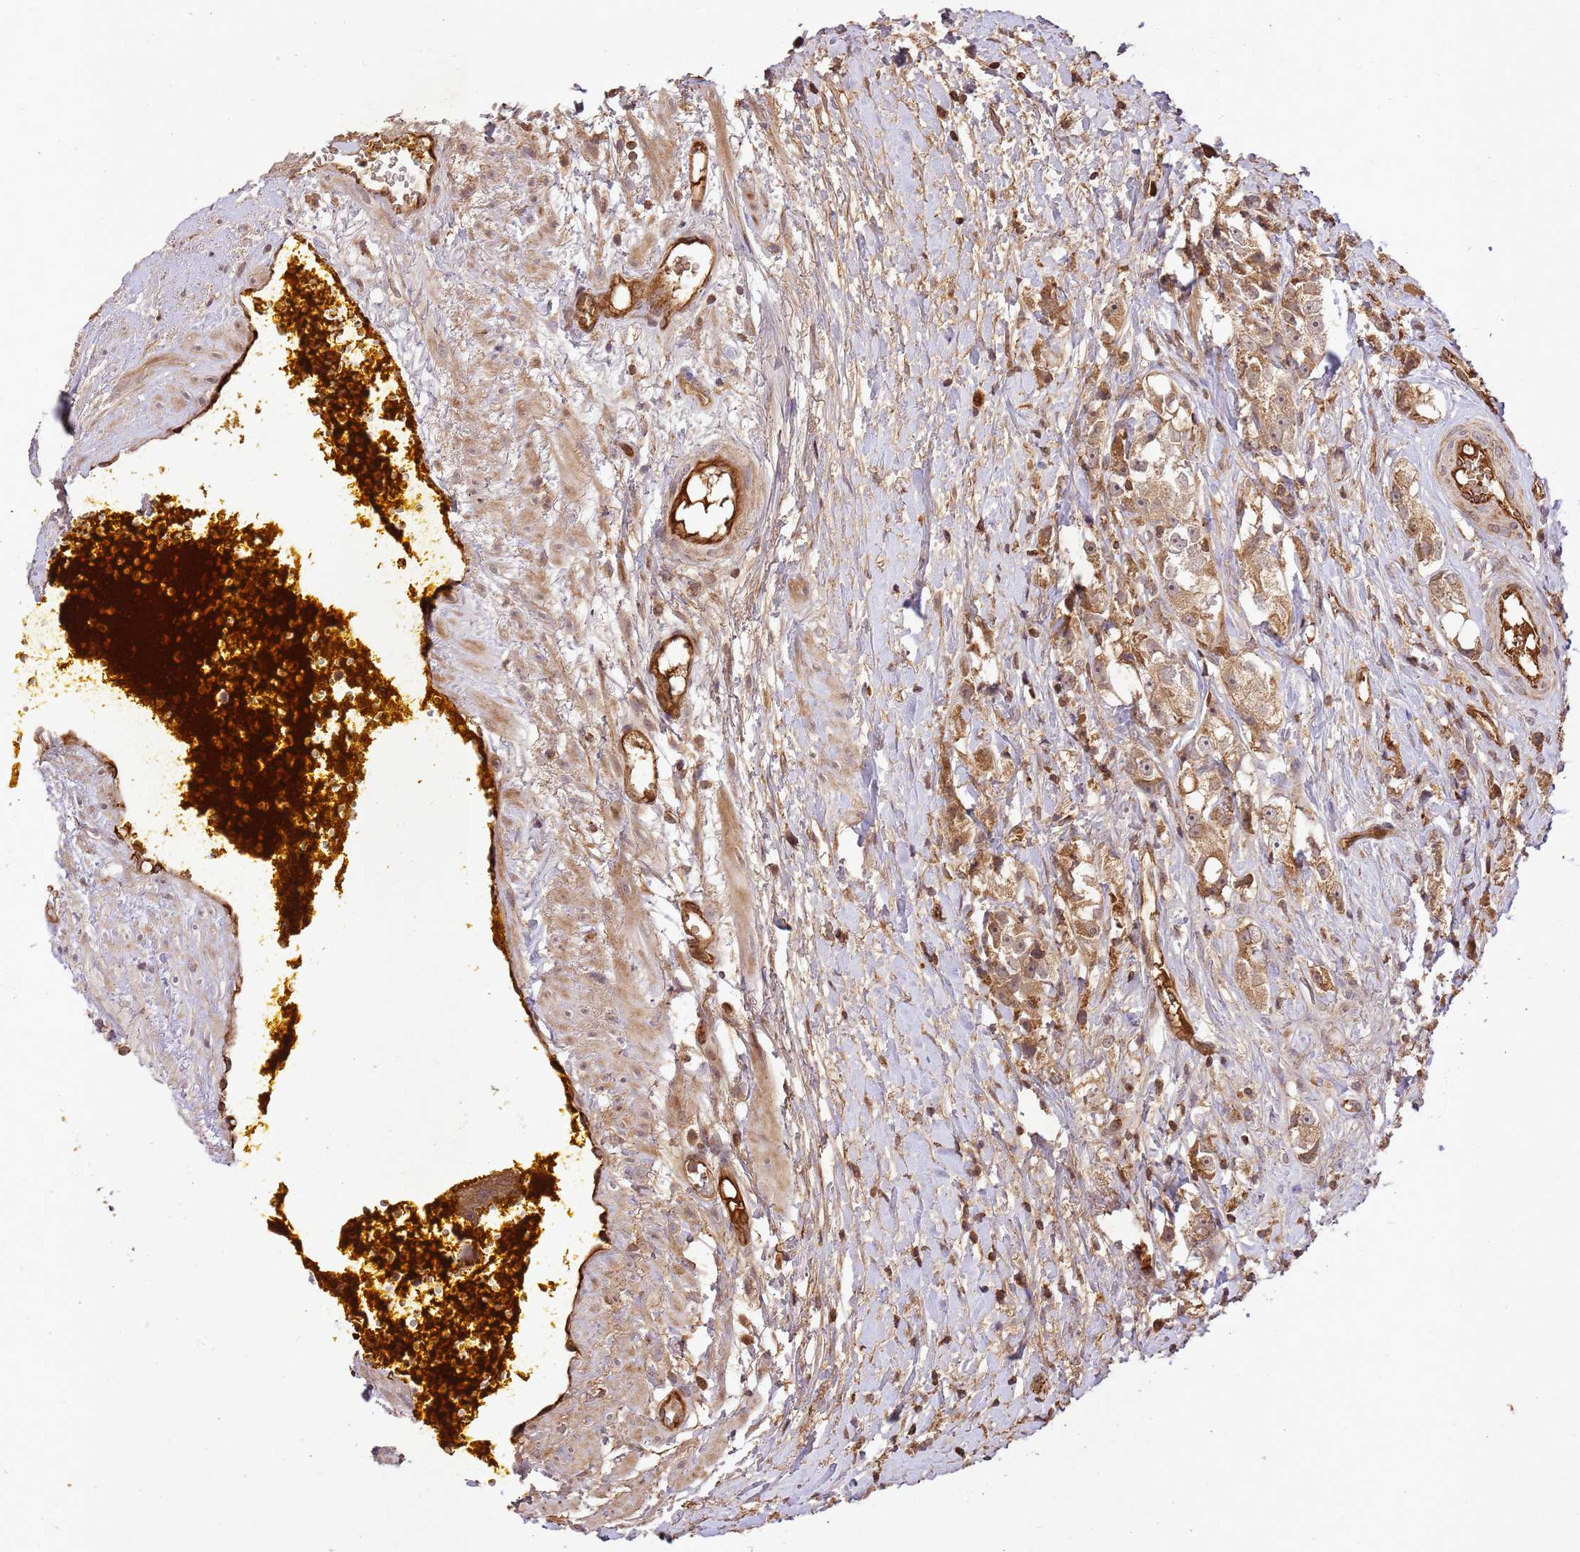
{"staining": {"intensity": "moderate", "quantity": ">75%", "location": "cytoplasmic/membranous"}, "tissue": "prostate cancer", "cell_type": "Tumor cells", "image_type": "cancer", "snomed": [{"axis": "morphology", "description": "Adenocarcinoma, High grade"}, {"axis": "topography", "description": "Prostate"}], "caption": "Prostate high-grade adenocarcinoma stained with a brown dye shows moderate cytoplasmic/membranous positive staining in about >75% of tumor cells.", "gene": "KATNAL2", "patient": {"sex": "male", "age": 74}}